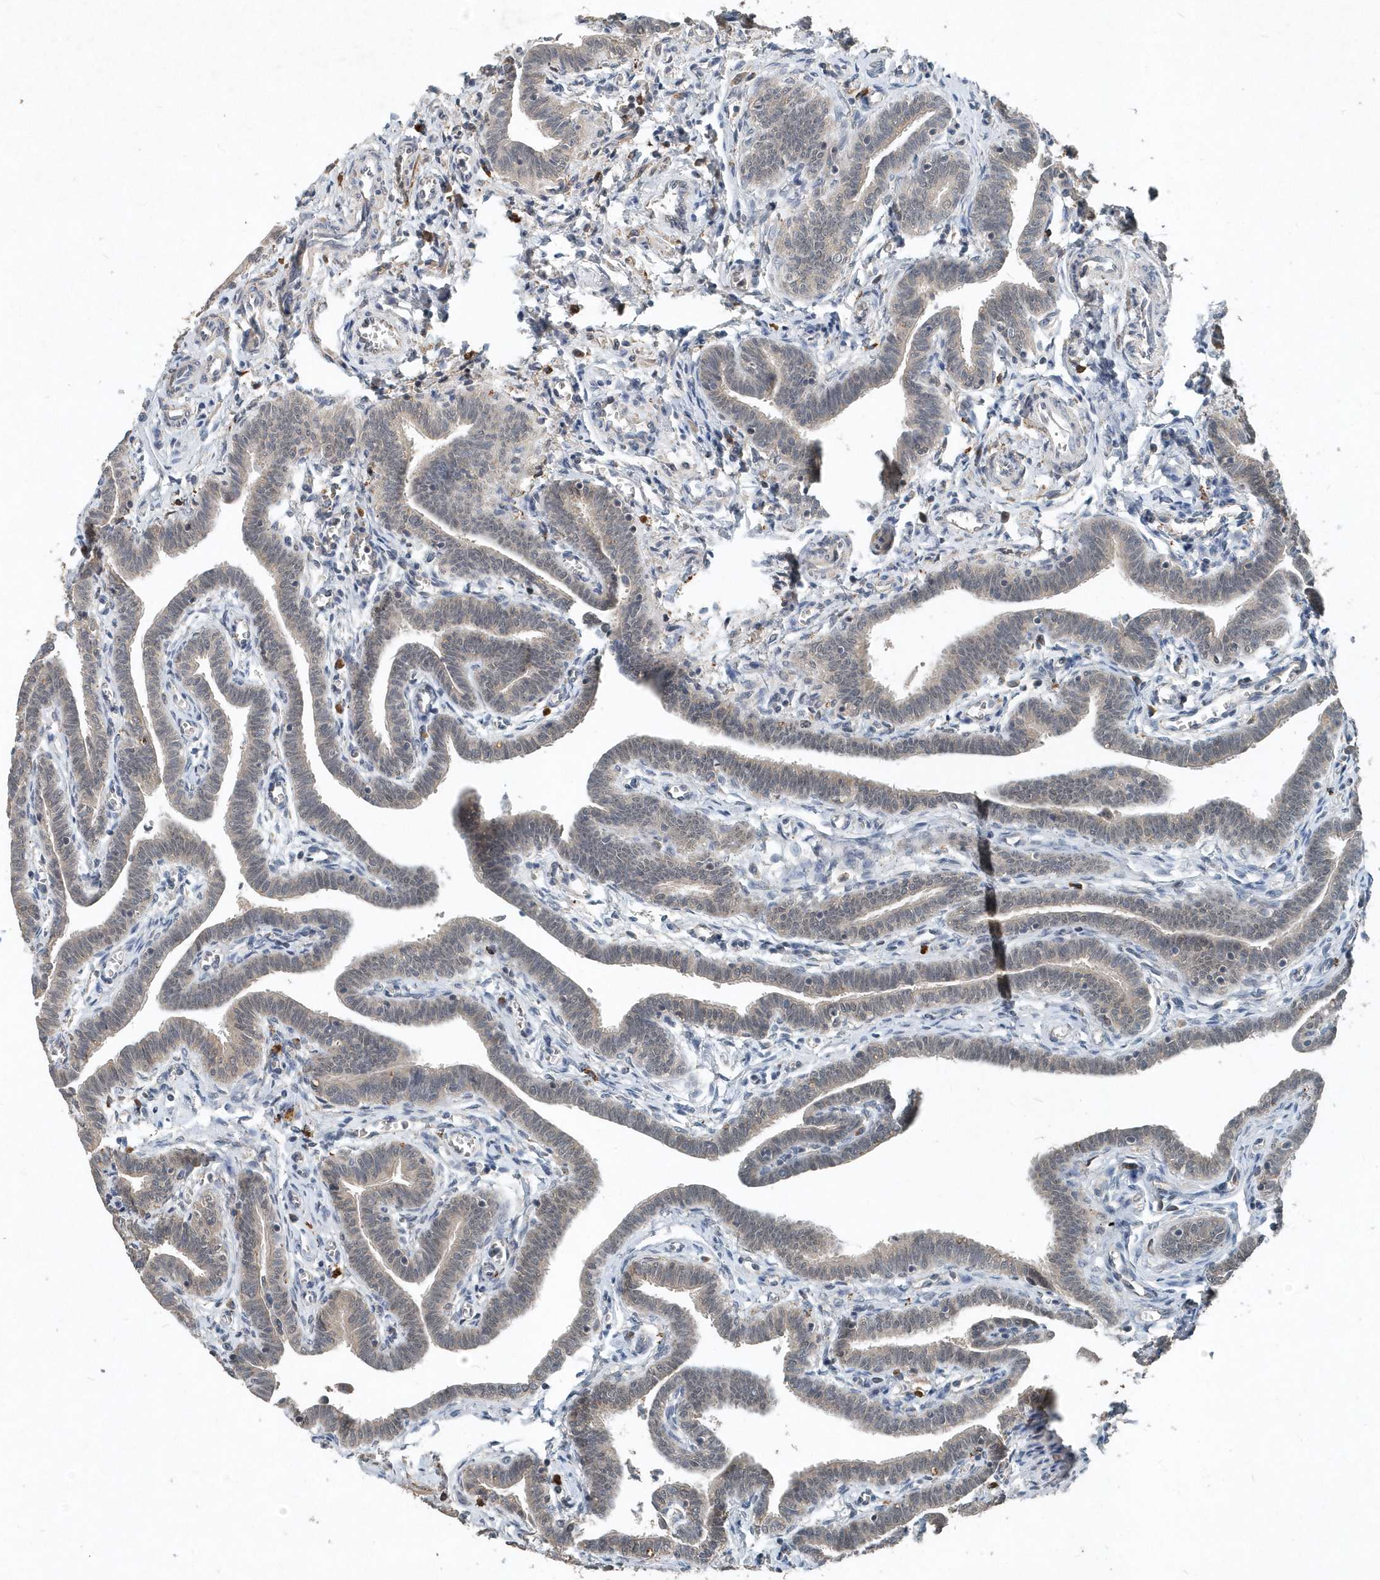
{"staining": {"intensity": "weak", "quantity": "25%-75%", "location": "cytoplasmic/membranous"}, "tissue": "fallopian tube", "cell_type": "Glandular cells", "image_type": "normal", "snomed": [{"axis": "morphology", "description": "Normal tissue, NOS"}, {"axis": "topography", "description": "Fallopian tube"}], "caption": "This image shows IHC staining of normal human fallopian tube, with low weak cytoplasmic/membranous expression in about 25%-75% of glandular cells.", "gene": "SCFD2", "patient": {"sex": "female", "age": 36}}